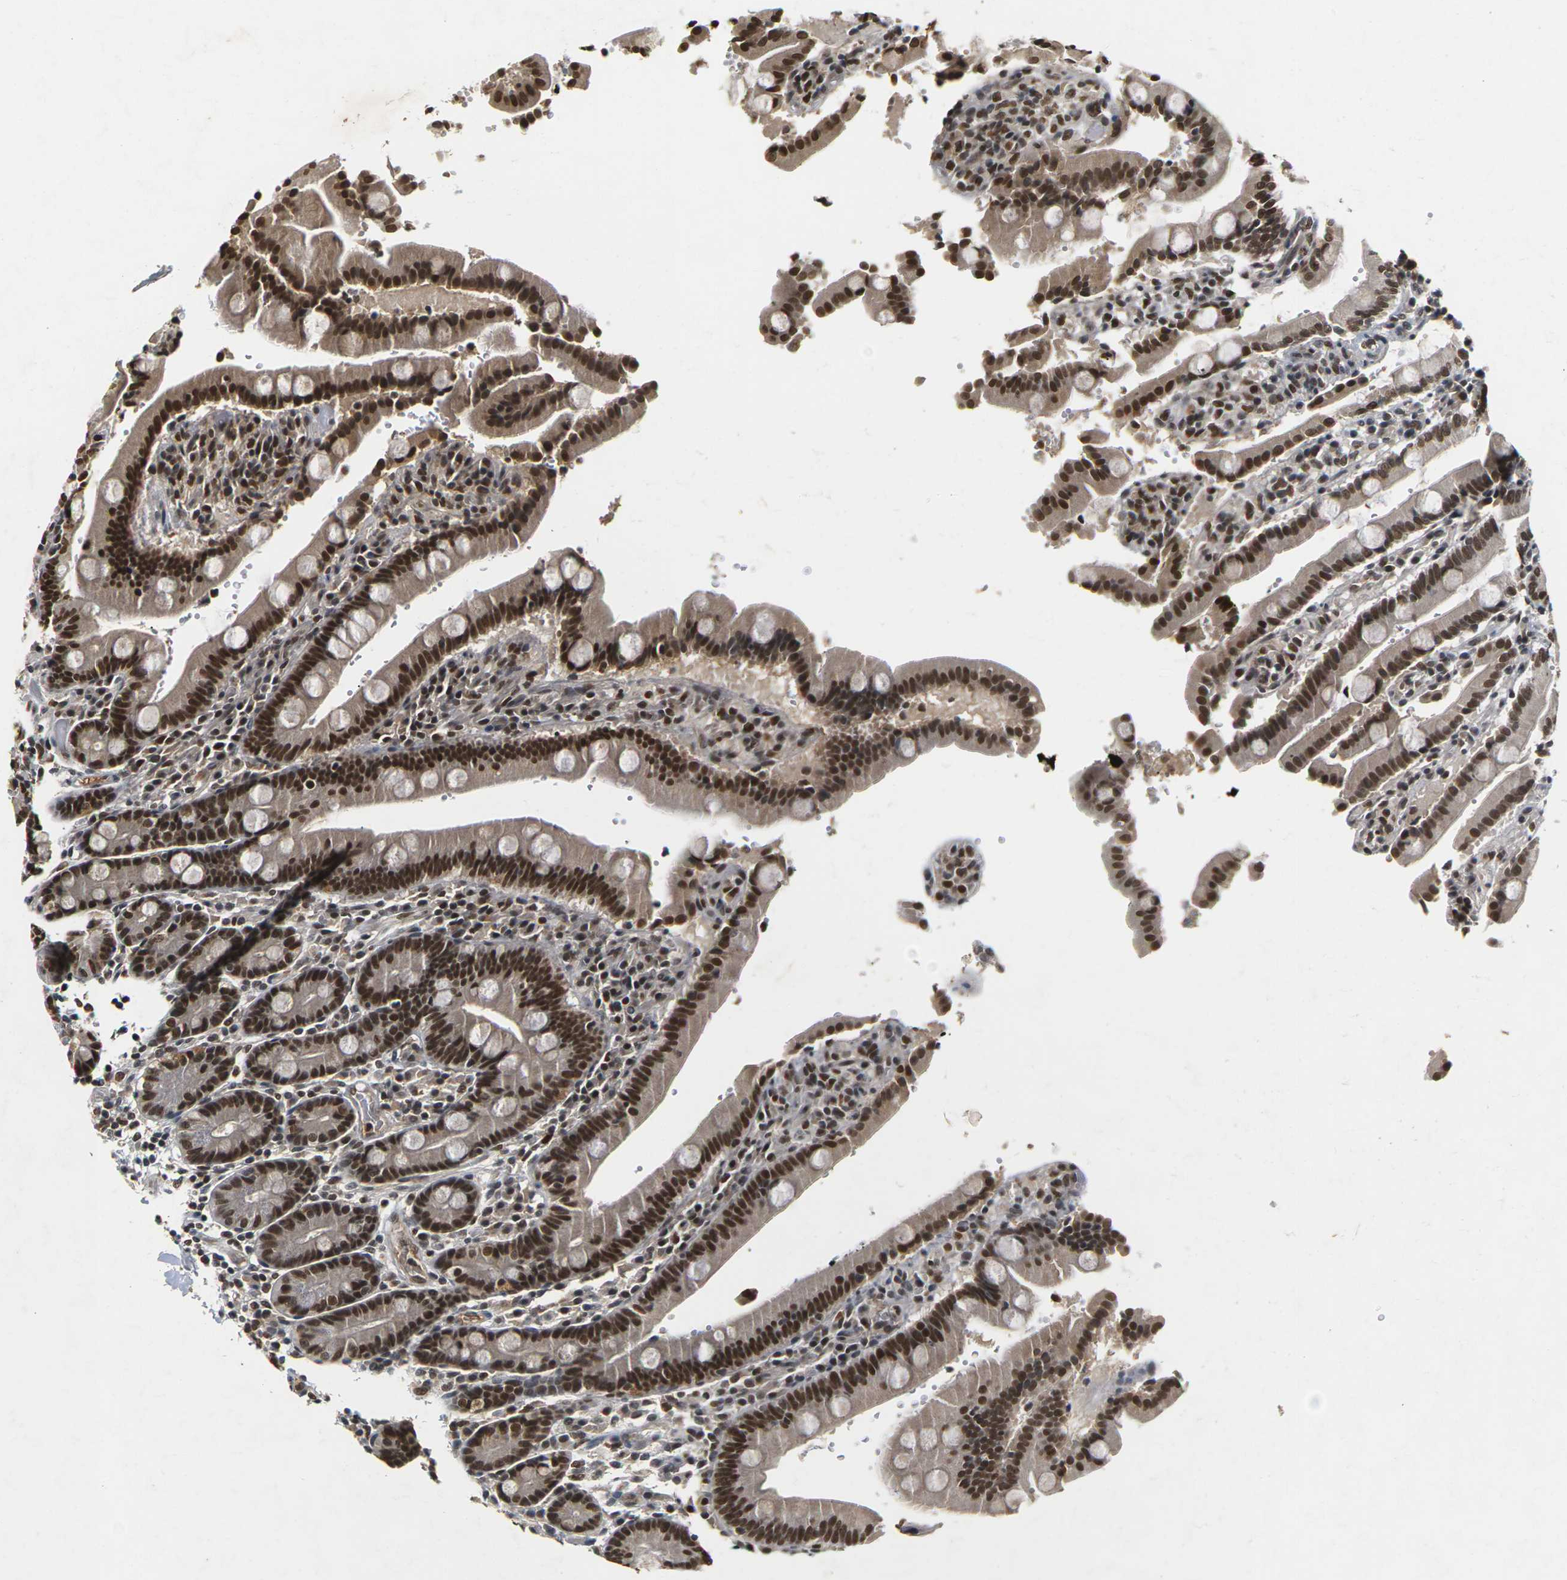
{"staining": {"intensity": "strong", "quantity": ">75%", "location": "cytoplasmic/membranous,nuclear"}, "tissue": "duodenum", "cell_type": "Glandular cells", "image_type": "normal", "snomed": [{"axis": "morphology", "description": "Normal tissue, NOS"}, {"axis": "topography", "description": "Small intestine, NOS"}], "caption": "This is a histology image of IHC staining of normal duodenum, which shows strong positivity in the cytoplasmic/membranous,nuclear of glandular cells.", "gene": "NELFA", "patient": {"sex": "female", "age": 71}}